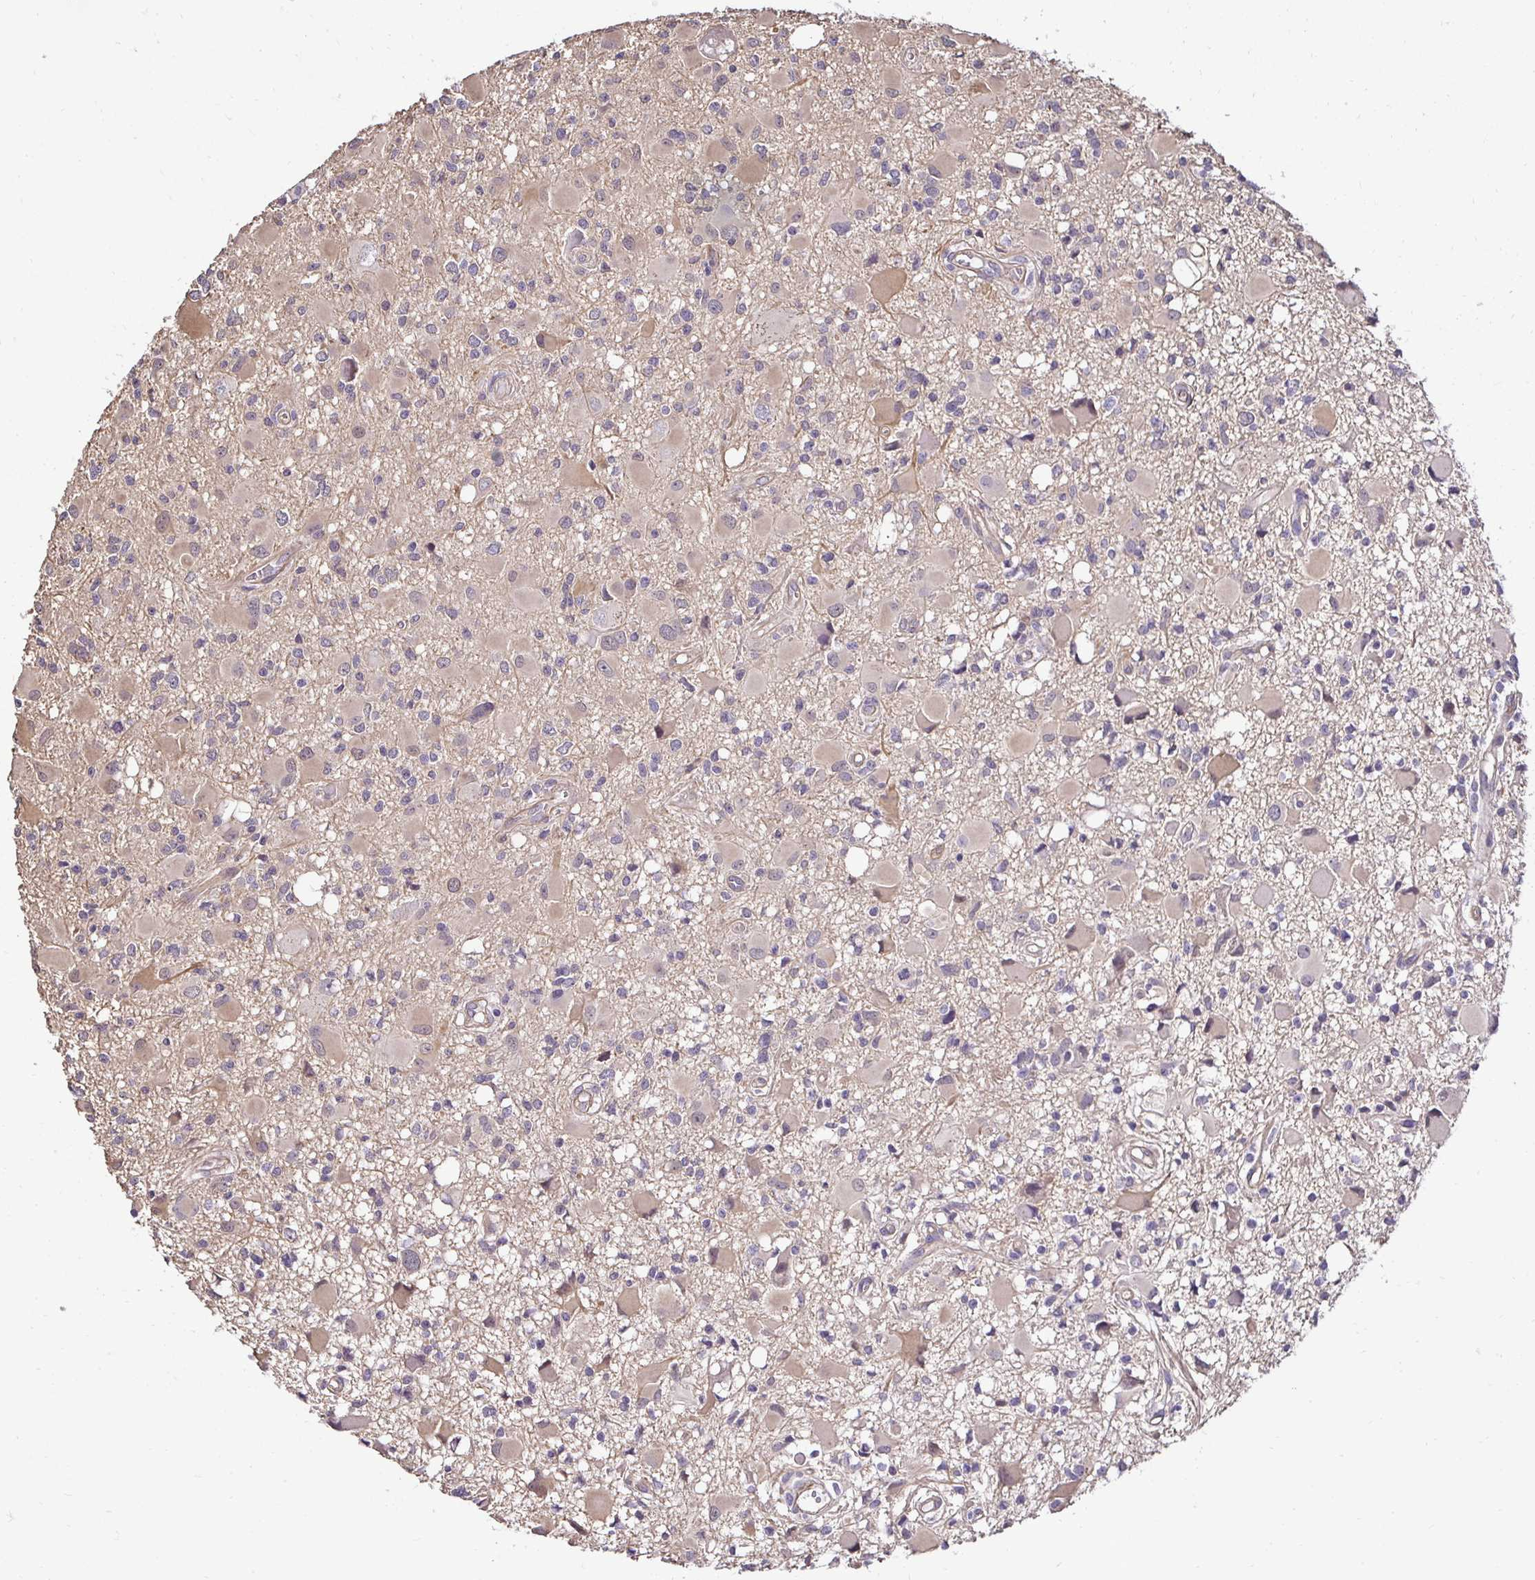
{"staining": {"intensity": "negative", "quantity": "none", "location": "none"}, "tissue": "glioma", "cell_type": "Tumor cells", "image_type": "cancer", "snomed": [{"axis": "morphology", "description": "Glioma, malignant, High grade"}, {"axis": "topography", "description": "Brain"}], "caption": "A high-resolution photomicrograph shows immunohistochemistry (IHC) staining of glioma, which shows no significant positivity in tumor cells.", "gene": "SLC9A1", "patient": {"sex": "male", "age": 54}}